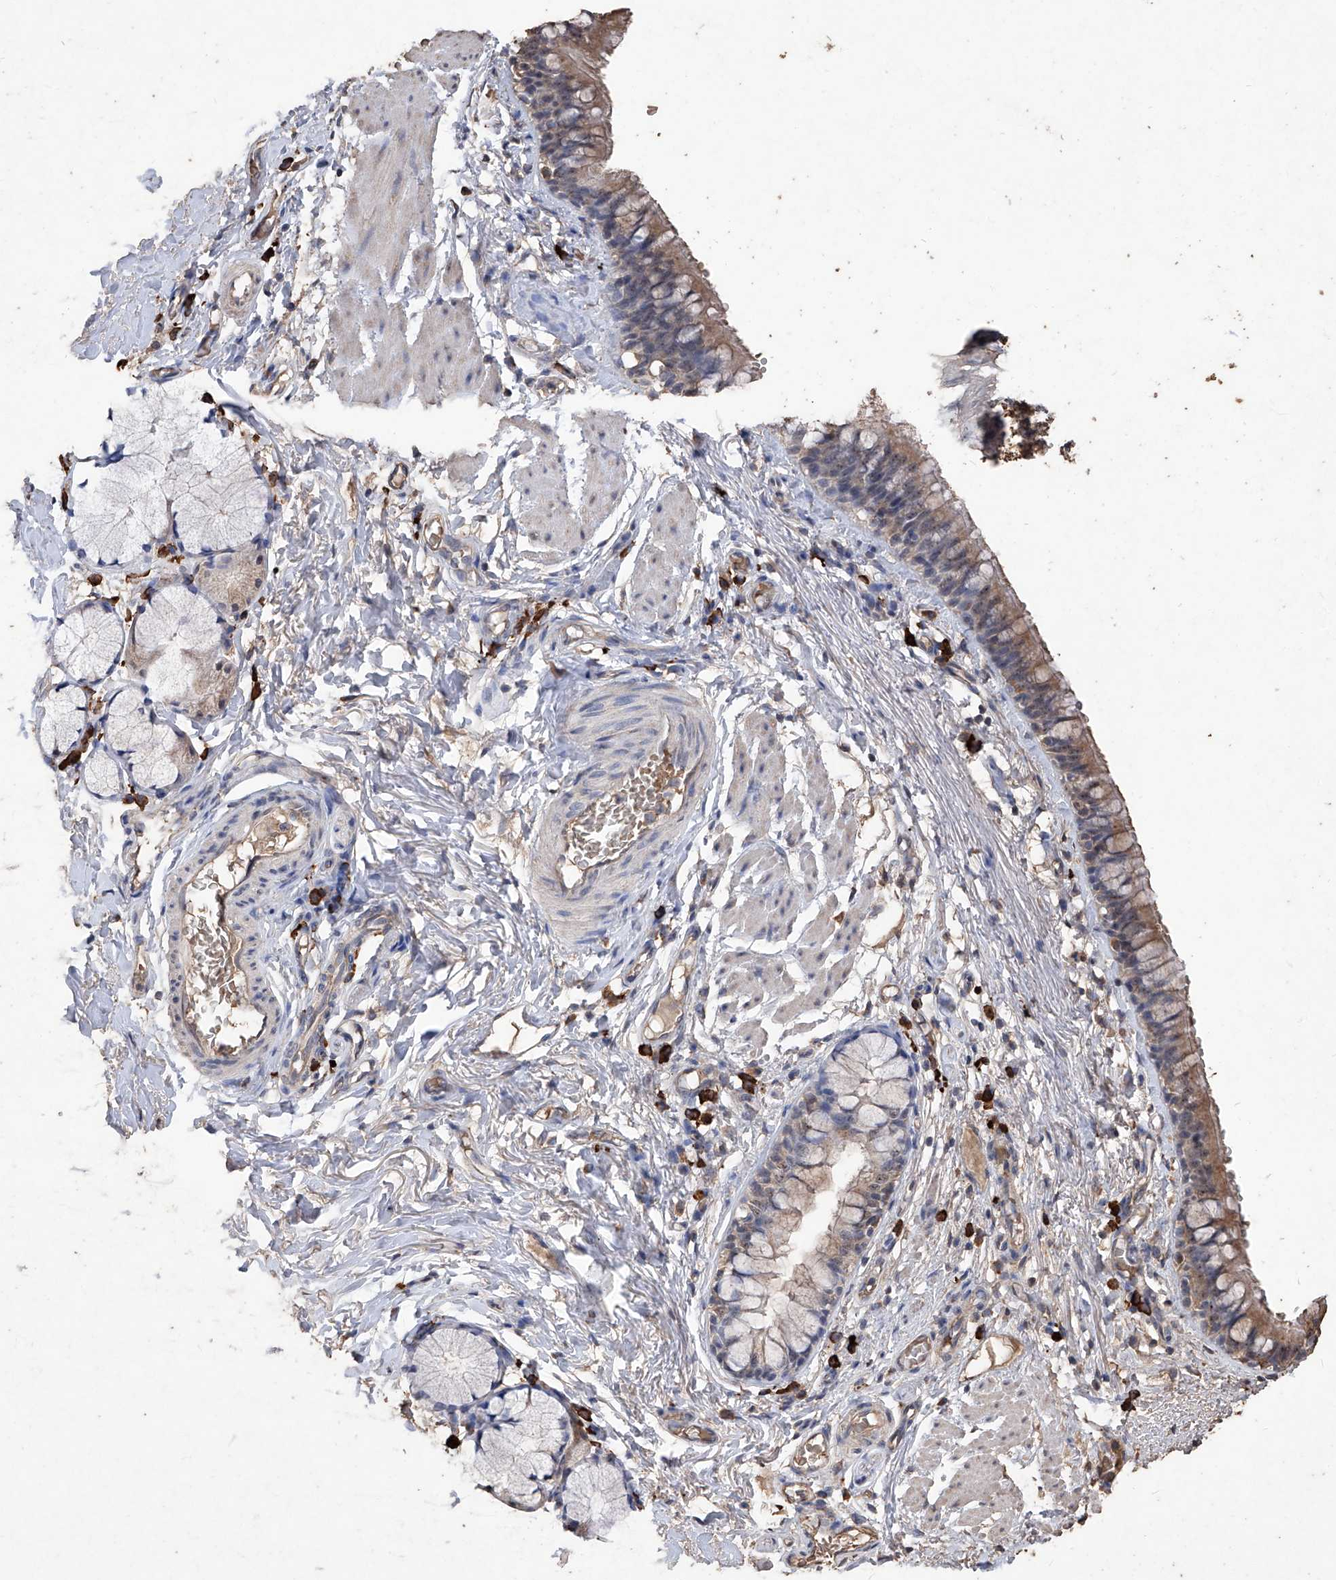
{"staining": {"intensity": "weak", "quantity": ">75%", "location": "cytoplasmic/membranous"}, "tissue": "bronchus", "cell_type": "Respiratory epithelial cells", "image_type": "normal", "snomed": [{"axis": "morphology", "description": "Normal tissue, NOS"}, {"axis": "topography", "description": "Cartilage tissue"}, {"axis": "topography", "description": "Bronchus"}], "caption": "Normal bronchus was stained to show a protein in brown. There is low levels of weak cytoplasmic/membranous positivity in approximately >75% of respiratory epithelial cells.", "gene": "EML1", "patient": {"sex": "female", "age": 36}}